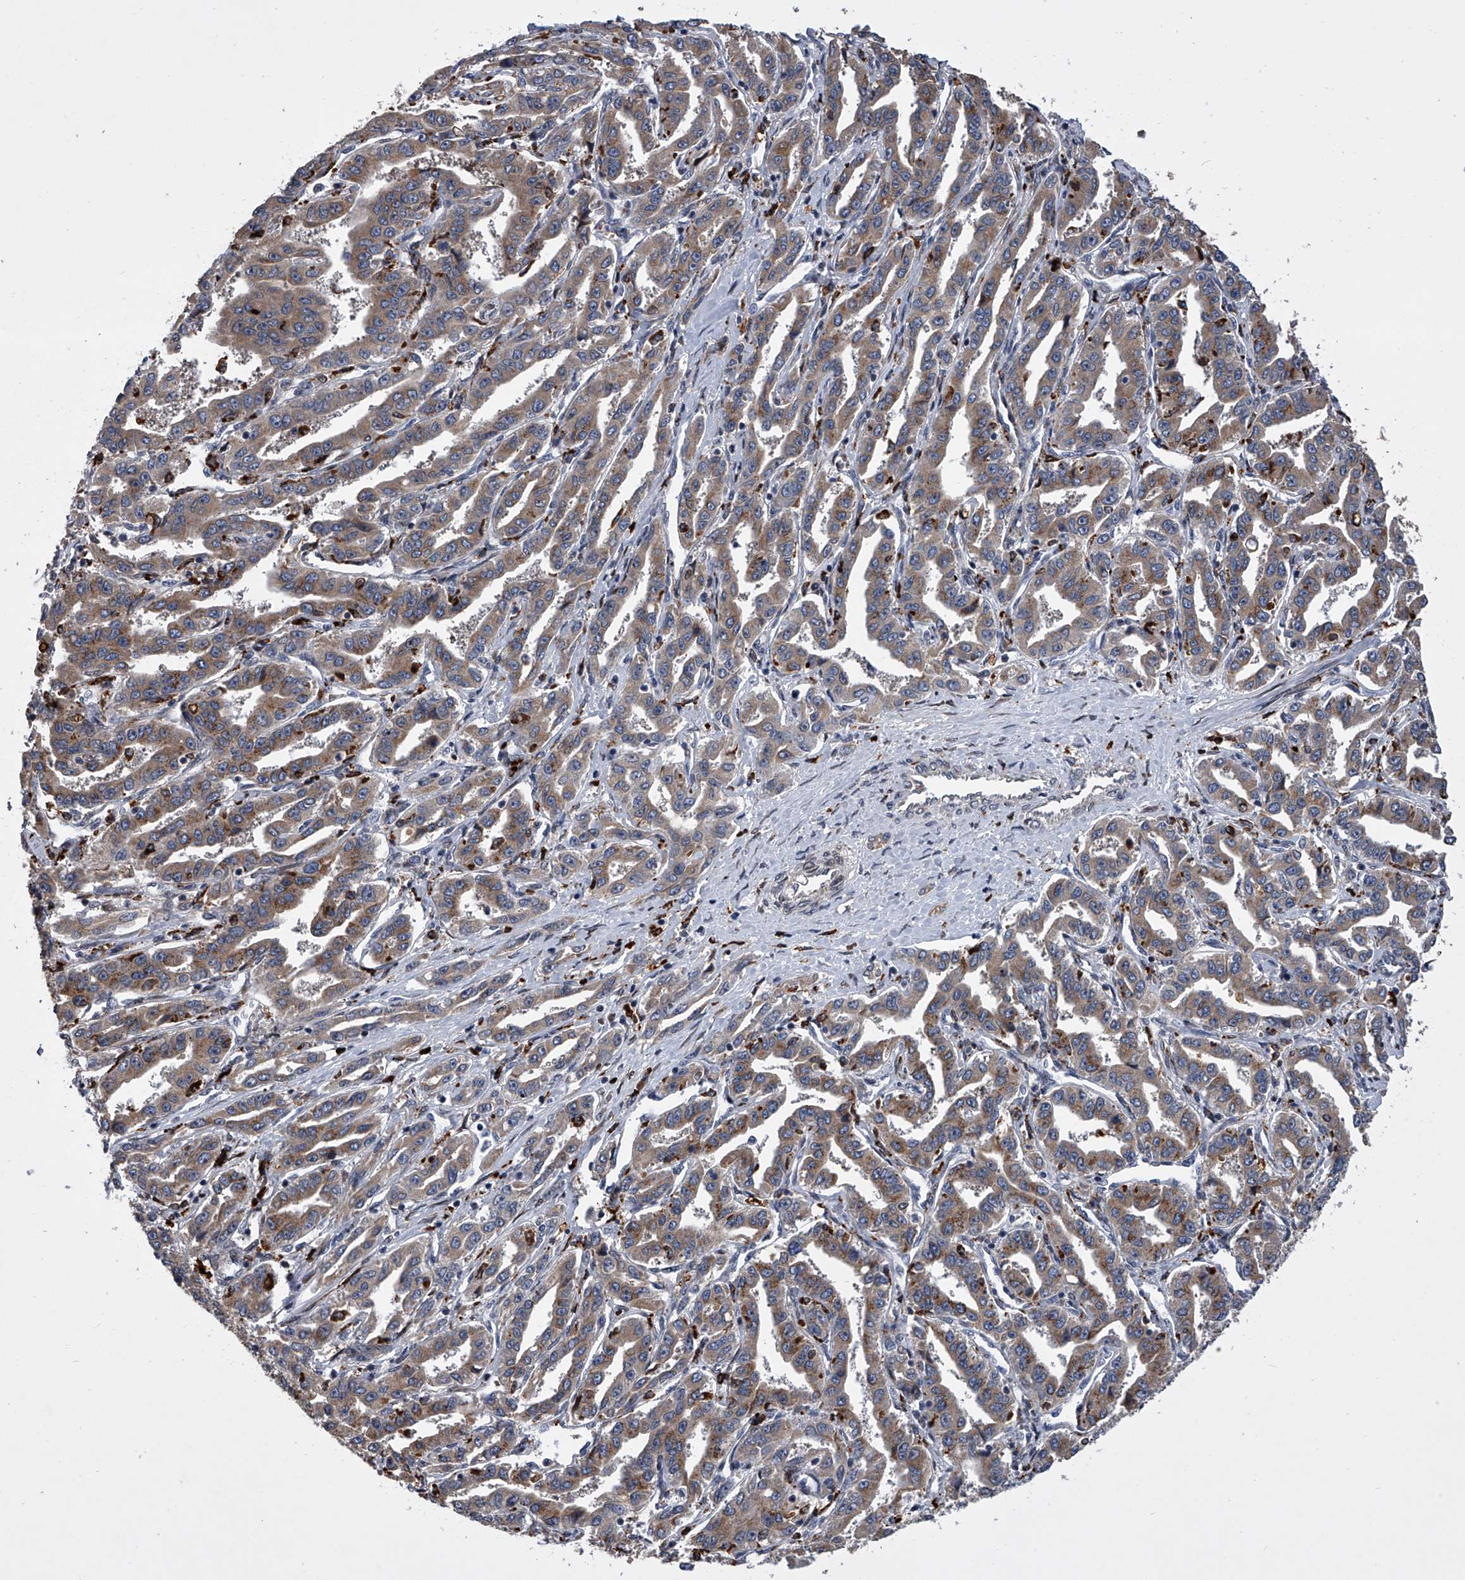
{"staining": {"intensity": "weak", "quantity": ">75%", "location": "cytoplasmic/membranous"}, "tissue": "liver cancer", "cell_type": "Tumor cells", "image_type": "cancer", "snomed": [{"axis": "morphology", "description": "Cholangiocarcinoma"}, {"axis": "topography", "description": "Liver"}], "caption": "Protein analysis of liver cancer (cholangiocarcinoma) tissue shows weak cytoplasmic/membranous expression in approximately >75% of tumor cells. Nuclei are stained in blue.", "gene": "TRIM8", "patient": {"sex": "male", "age": 59}}